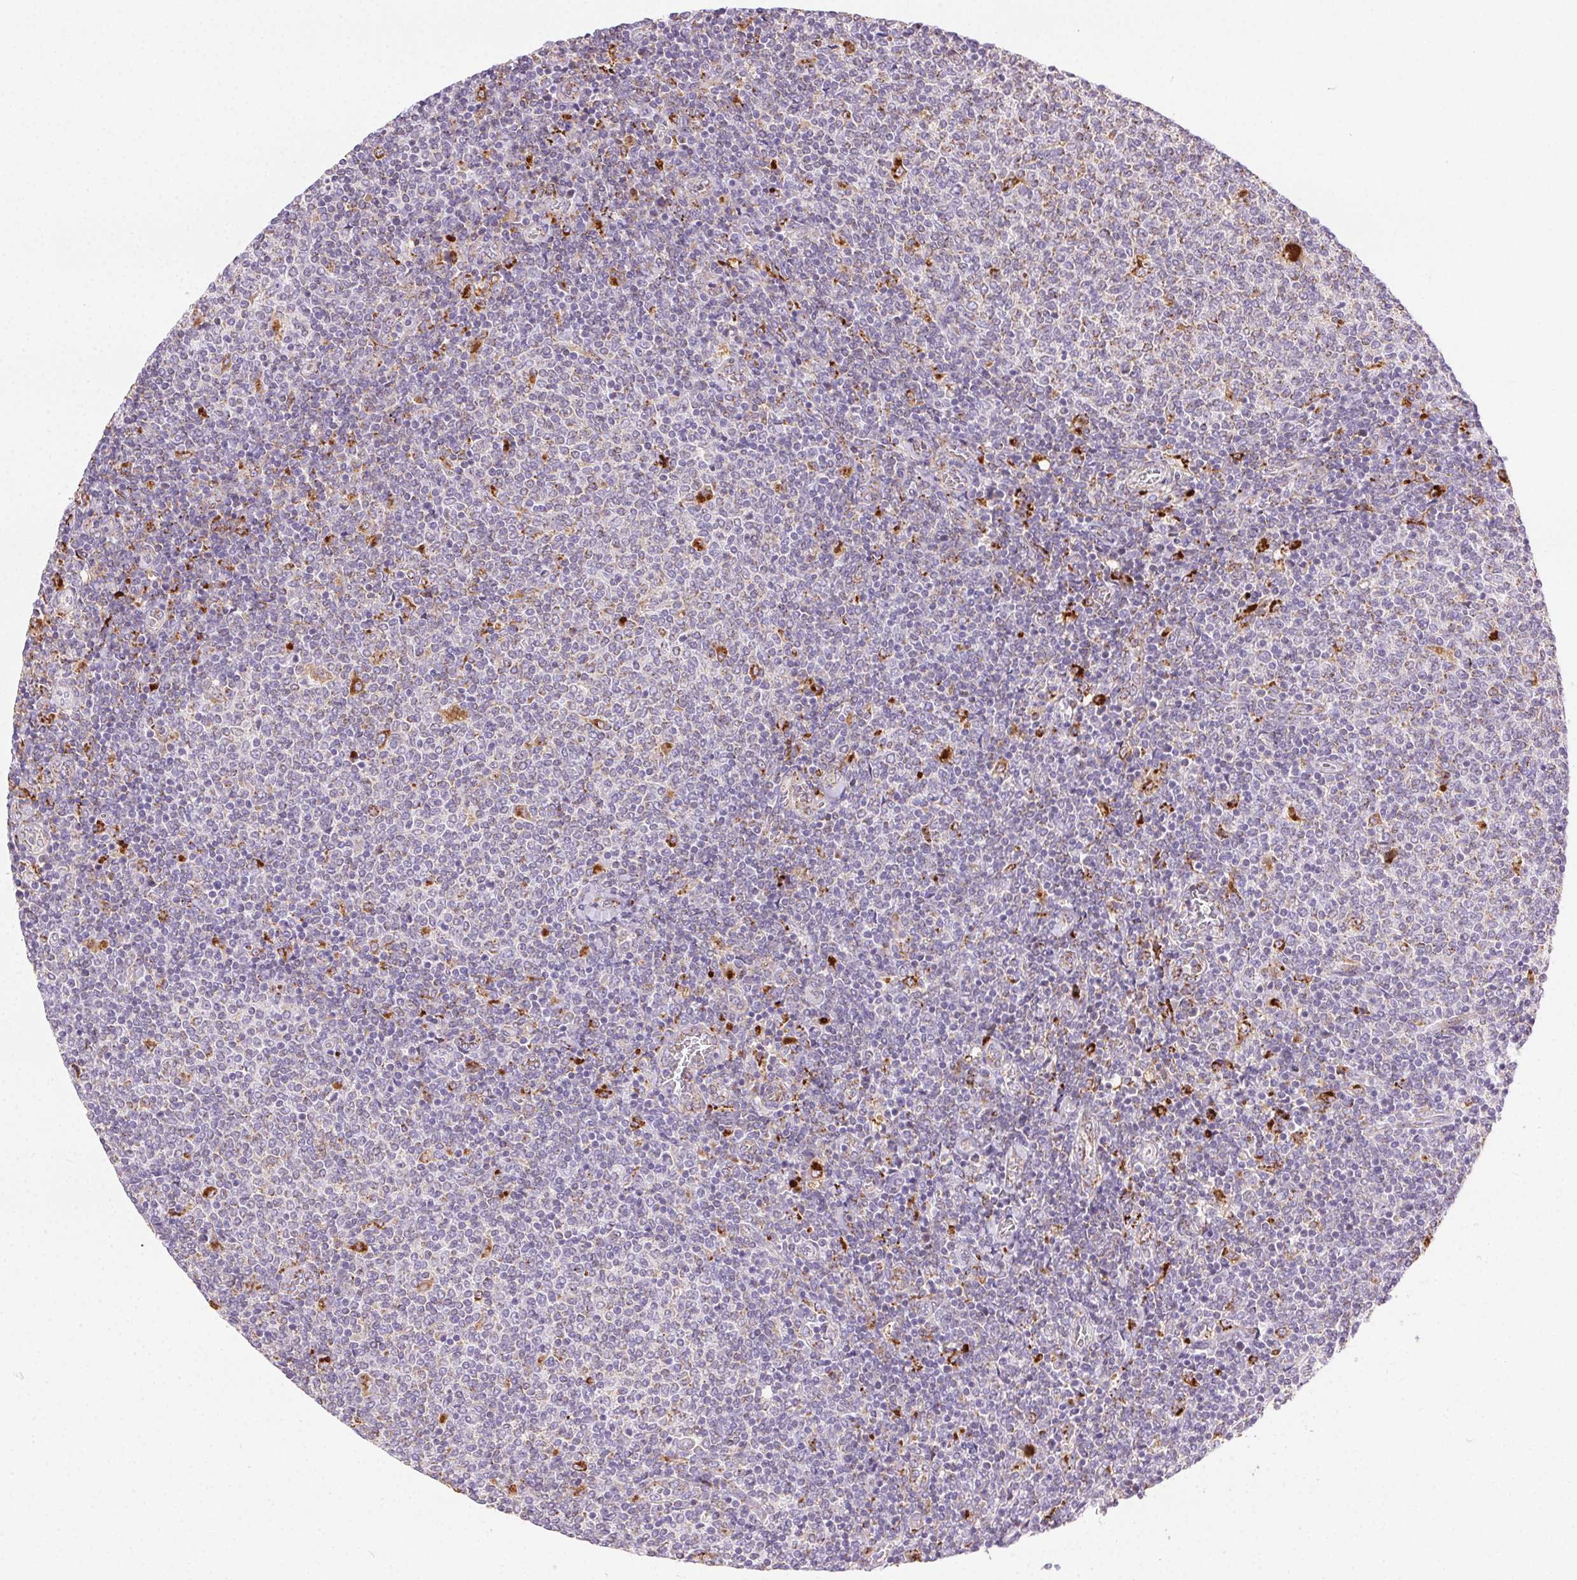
{"staining": {"intensity": "negative", "quantity": "none", "location": "none"}, "tissue": "lymphoma", "cell_type": "Tumor cells", "image_type": "cancer", "snomed": [{"axis": "morphology", "description": "Malignant lymphoma, non-Hodgkin's type, Low grade"}, {"axis": "topography", "description": "Lymph node"}], "caption": "Lymphoma was stained to show a protein in brown. There is no significant expression in tumor cells.", "gene": "SCPEP1", "patient": {"sex": "male", "age": 52}}